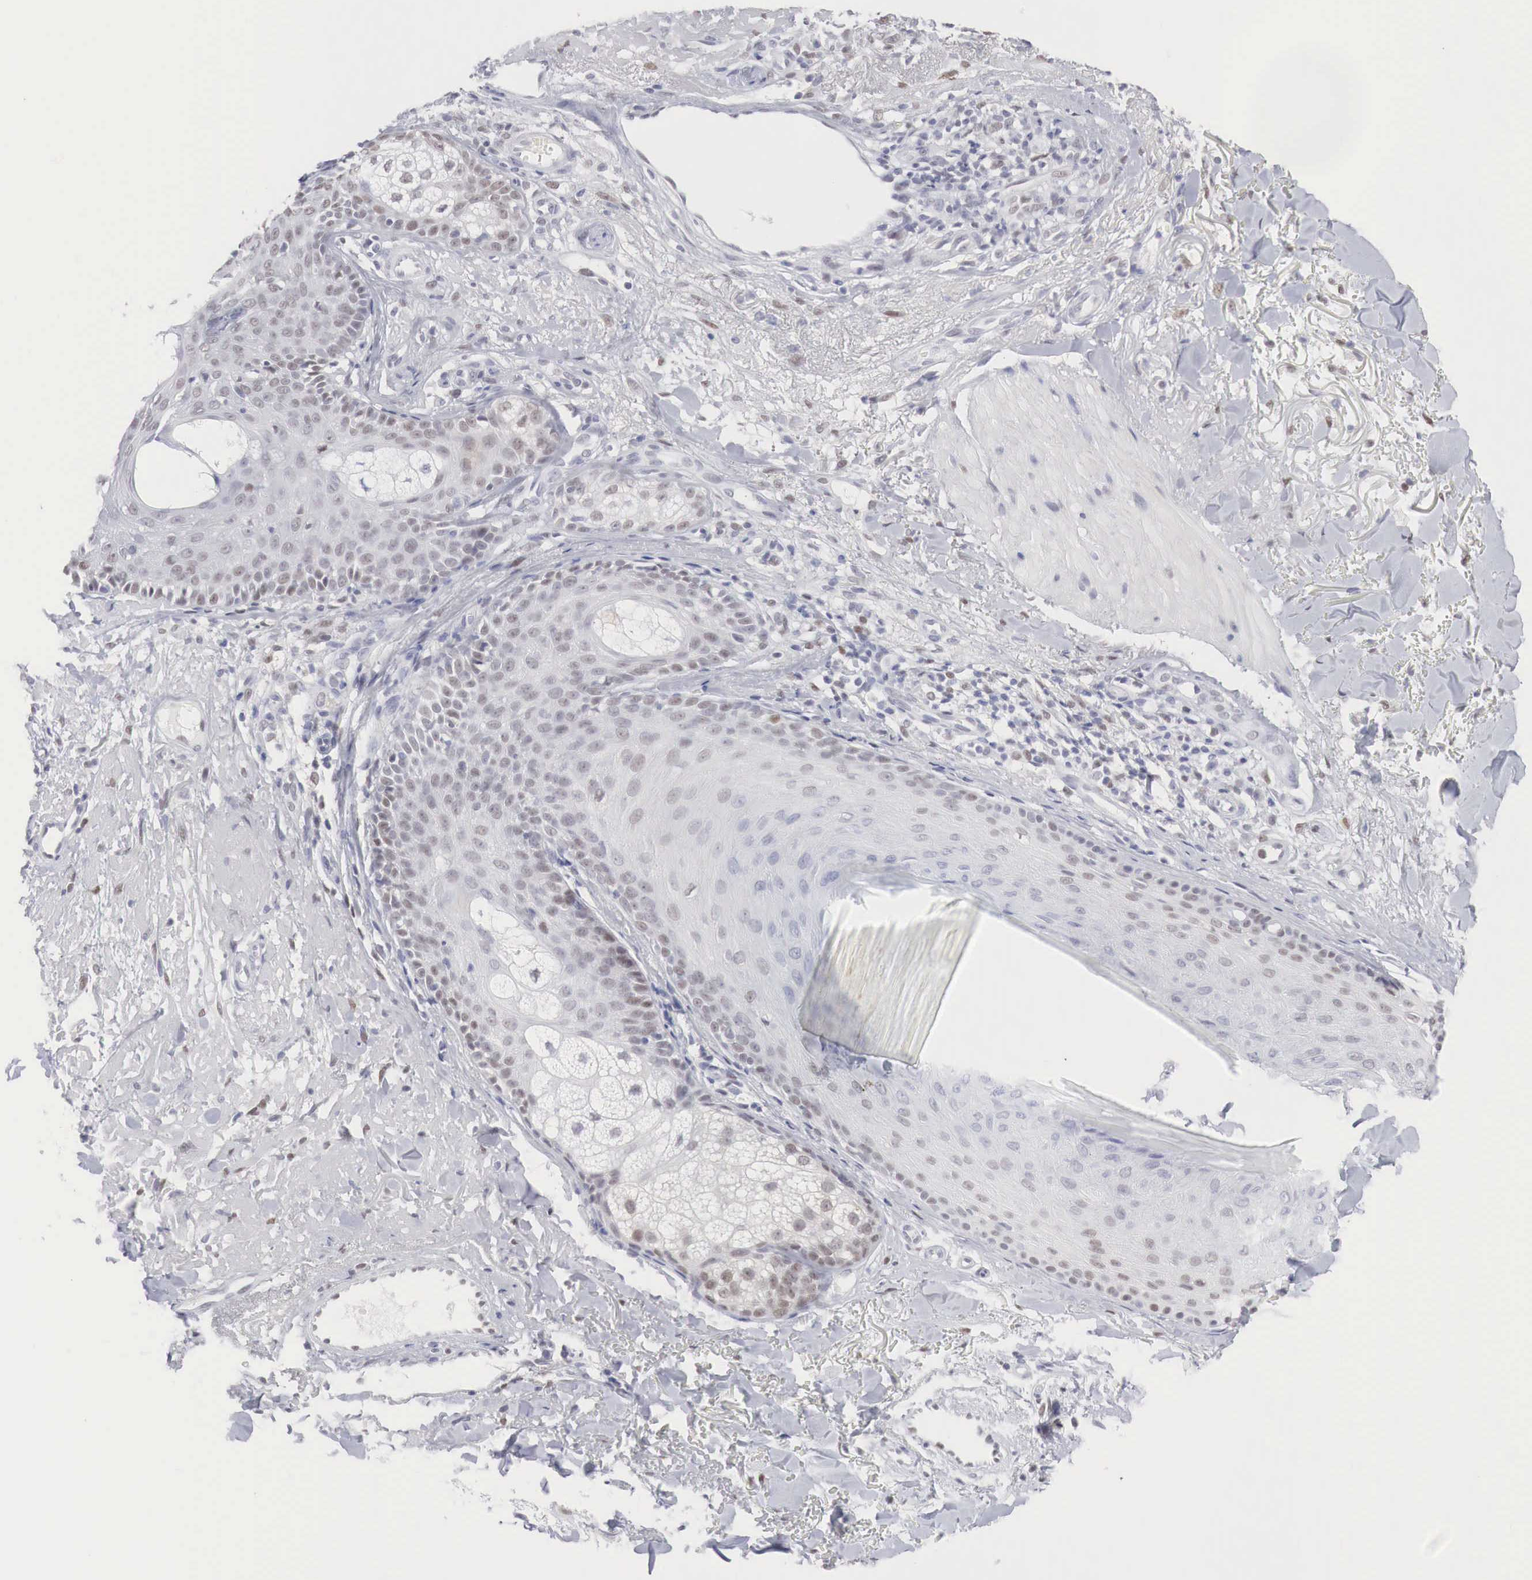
{"staining": {"intensity": "weak", "quantity": "<25%", "location": "nuclear"}, "tissue": "skin cancer", "cell_type": "Tumor cells", "image_type": "cancer", "snomed": [{"axis": "morphology", "description": "Squamous cell carcinoma, NOS"}, {"axis": "topography", "description": "Skin"}], "caption": "Tumor cells are negative for brown protein staining in skin cancer.", "gene": "FOXP2", "patient": {"sex": "male", "age": 77}}